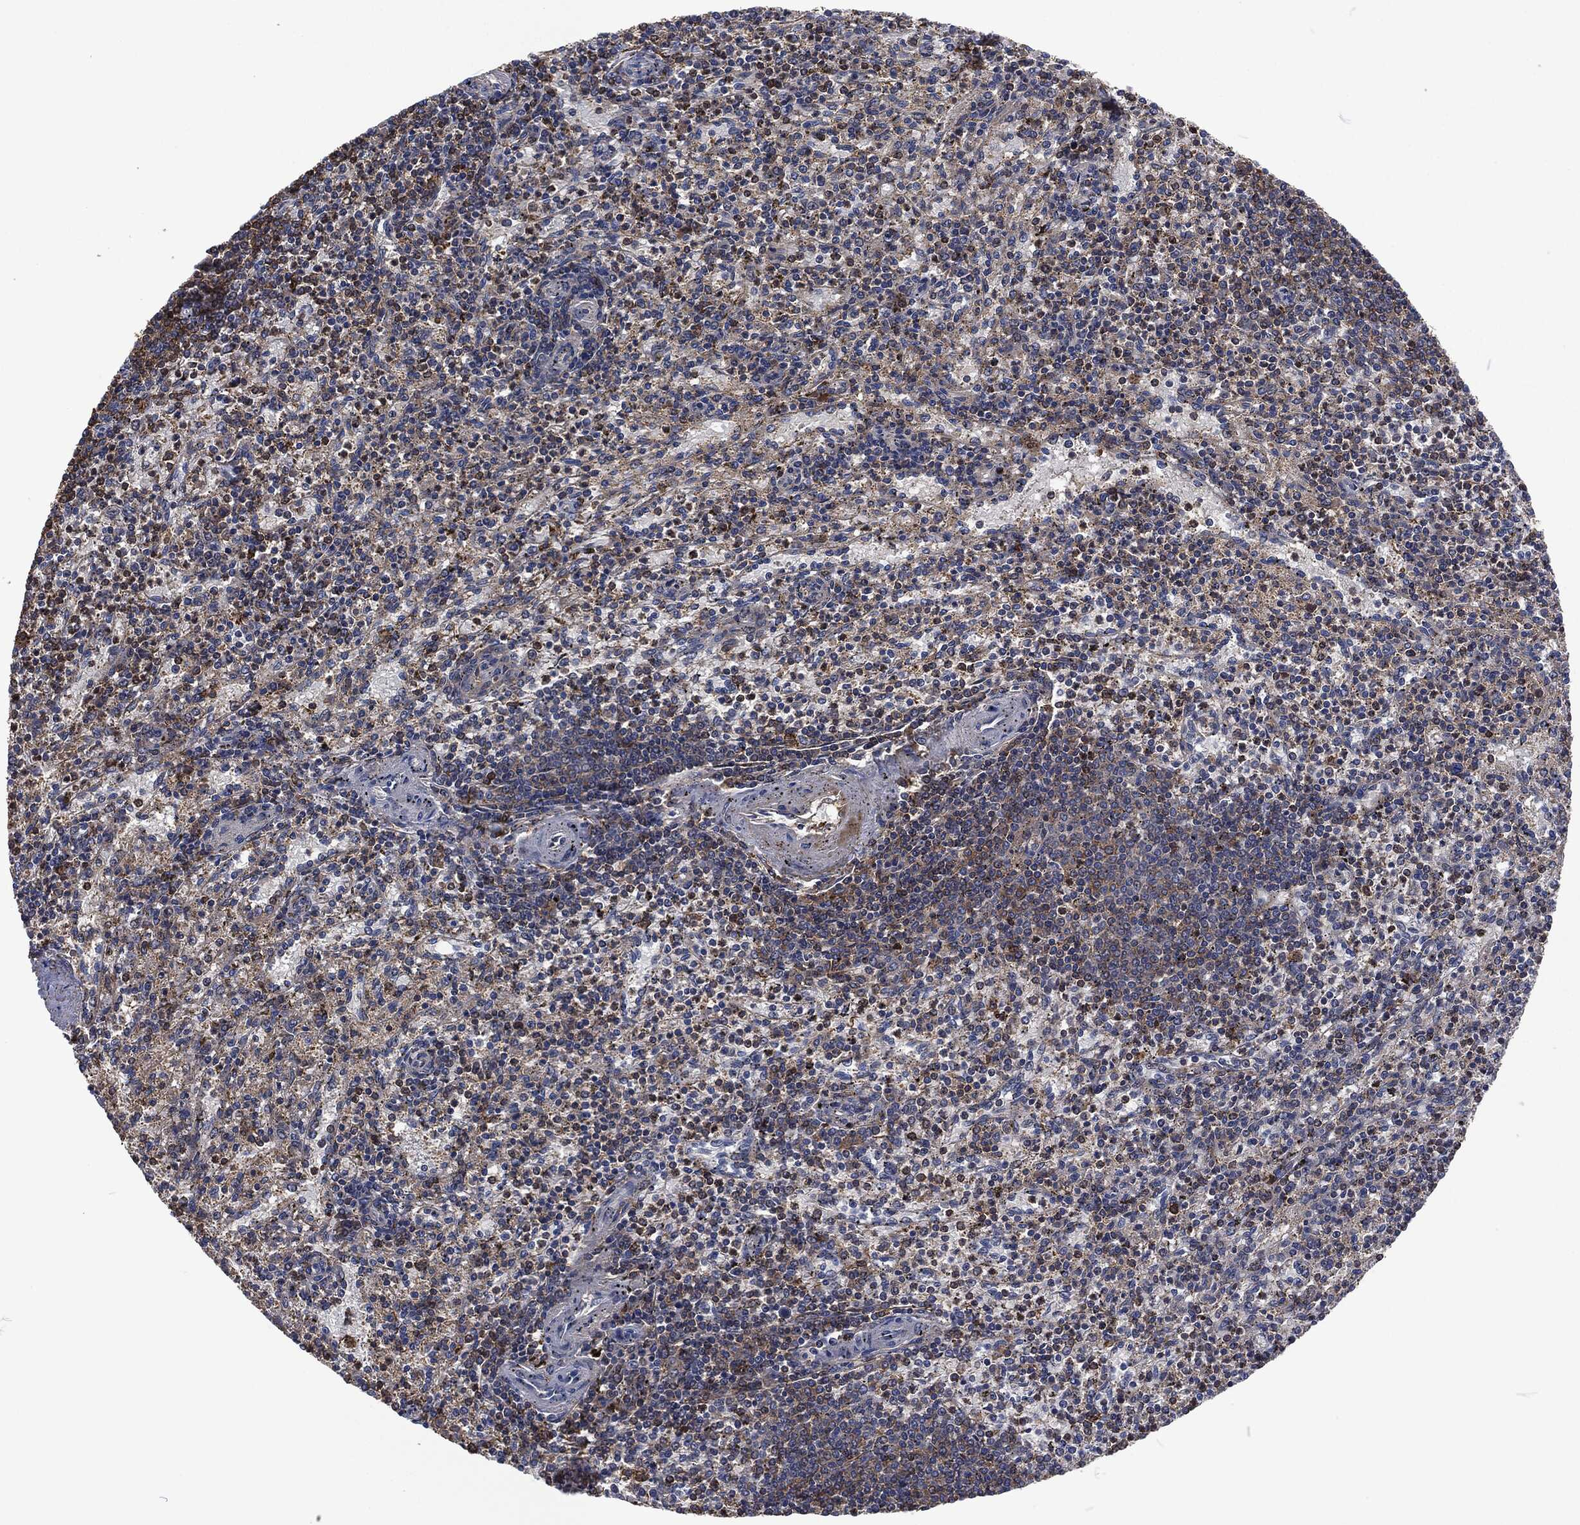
{"staining": {"intensity": "strong", "quantity": "<25%", "location": "cytoplasmic/membranous"}, "tissue": "spleen", "cell_type": "Cells in red pulp", "image_type": "normal", "snomed": [{"axis": "morphology", "description": "Normal tissue, NOS"}, {"axis": "topography", "description": "Spleen"}], "caption": "Benign spleen demonstrates strong cytoplasmic/membranous staining in about <25% of cells in red pulp (Brightfield microscopy of DAB IHC at high magnification)..", "gene": "LGALS9", "patient": {"sex": "female", "age": 37}}